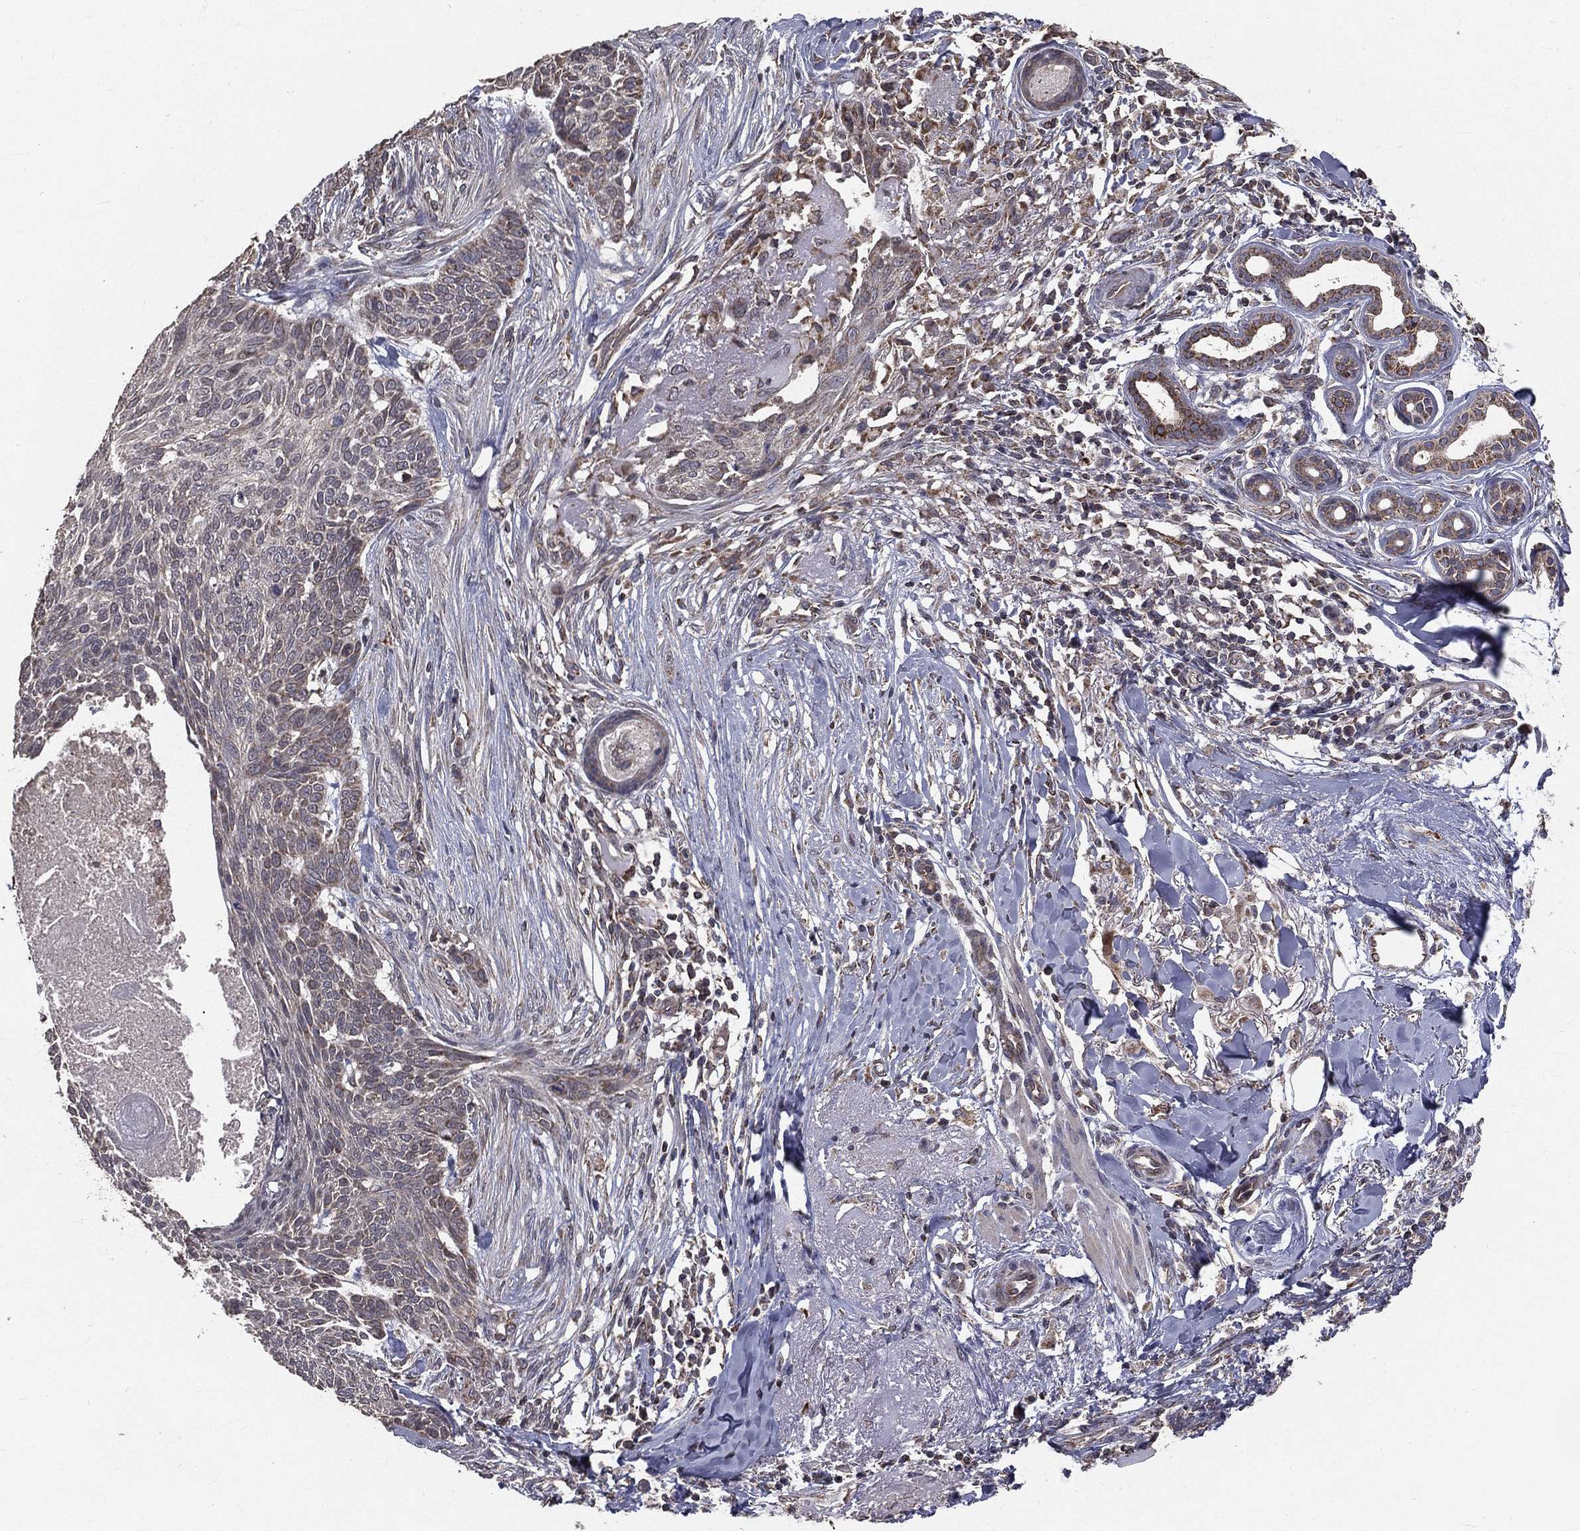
{"staining": {"intensity": "negative", "quantity": "none", "location": "none"}, "tissue": "skin cancer", "cell_type": "Tumor cells", "image_type": "cancer", "snomed": [{"axis": "morphology", "description": "Normal tissue, NOS"}, {"axis": "morphology", "description": "Basal cell carcinoma"}, {"axis": "topography", "description": "Skin"}], "caption": "An IHC image of skin cancer (basal cell carcinoma) is shown. There is no staining in tumor cells of skin cancer (basal cell carcinoma).", "gene": "MRPL46", "patient": {"sex": "male", "age": 84}}